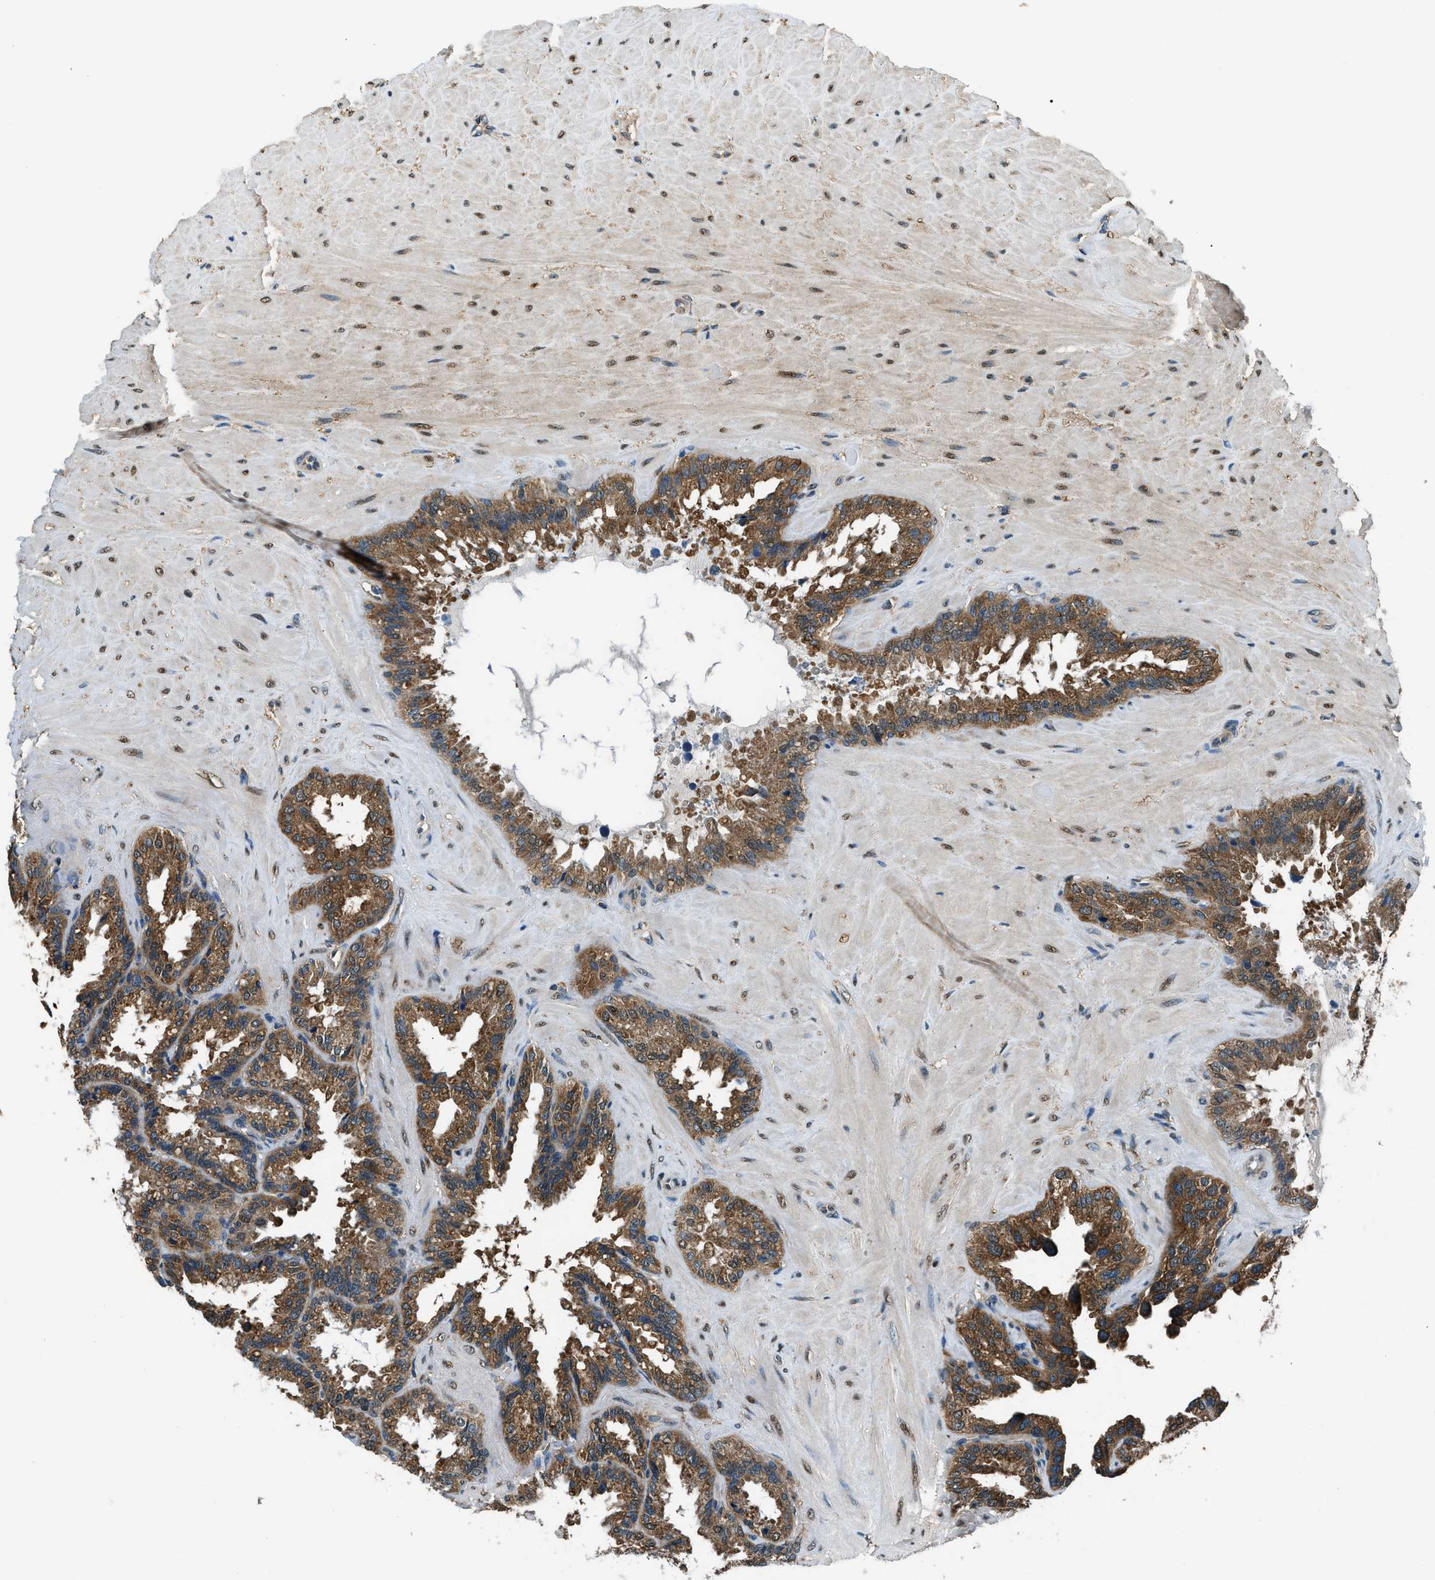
{"staining": {"intensity": "strong", "quantity": ">75%", "location": "cytoplasmic/membranous"}, "tissue": "seminal vesicle", "cell_type": "Glandular cells", "image_type": "normal", "snomed": [{"axis": "morphology", "description": "Normal tissue, NOS"}, {"axis": "topography", "description": "Seminal veicle"}], "caption": "Immunohistochemical staining of normal seminal vesicle demonstrates strong cytoplasmic/membranous protein staining in approximately >75% of glandular cells.", "gene": "ARFGAP2", "patient": {"sex": "male", "age": 46}}